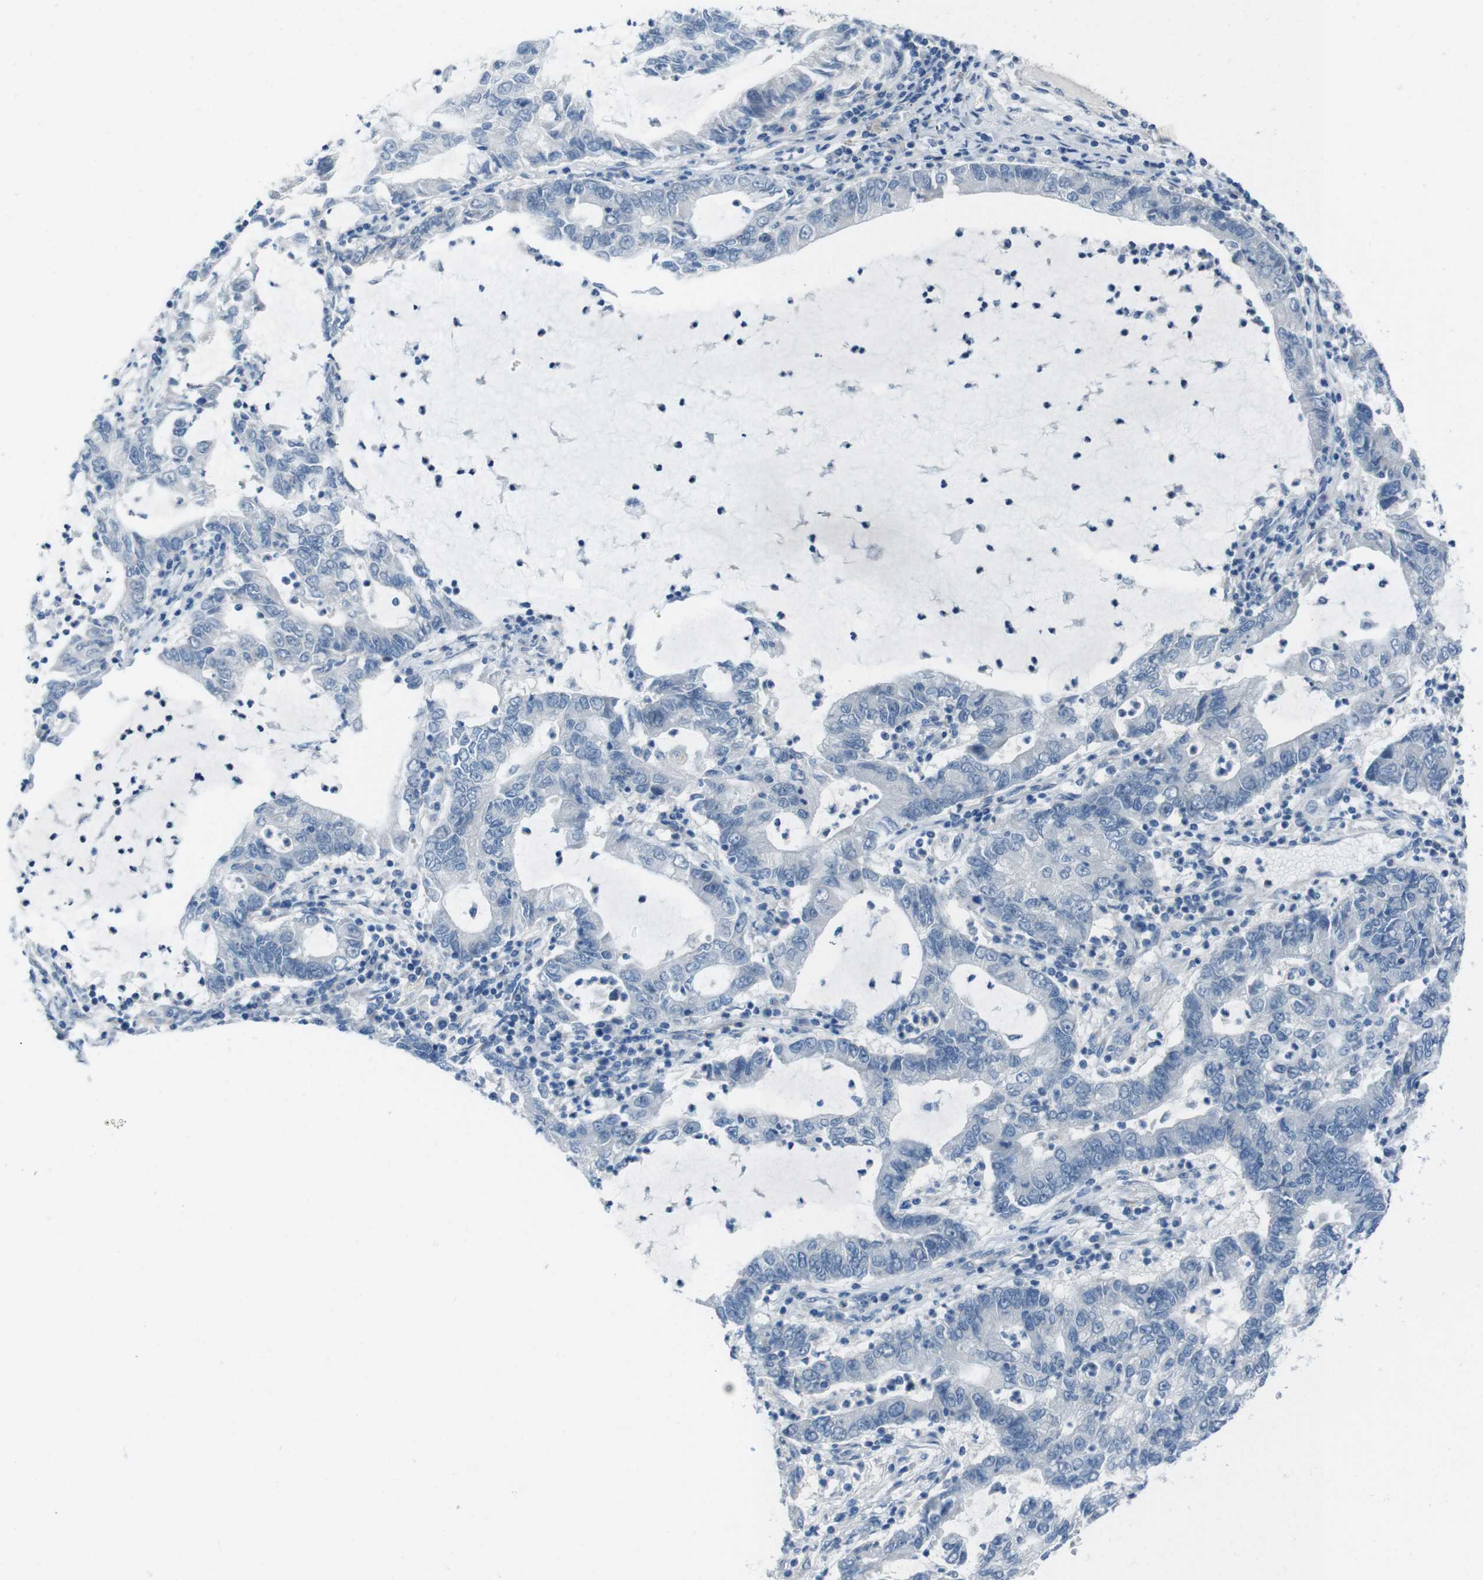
{"staining": {"intensity": "negative", "quantity": "none", "location": "none"}, "tissue": "lung cancer", "cell_type": "Tumor cells", "image_type": "cancer", "snomed": [{"axis": "morphology", "description": "Adenocarcinoma, NOS"}, {"axis": "topography", "description": "Lung"}], "caption": "Human lung adenocarcinoma stained for a protein using immunohistochemistry (IHC) reveals no expression in tumor cells.", "gene": "CDHR2", "patient": {"sex": "female", "age": 51}}